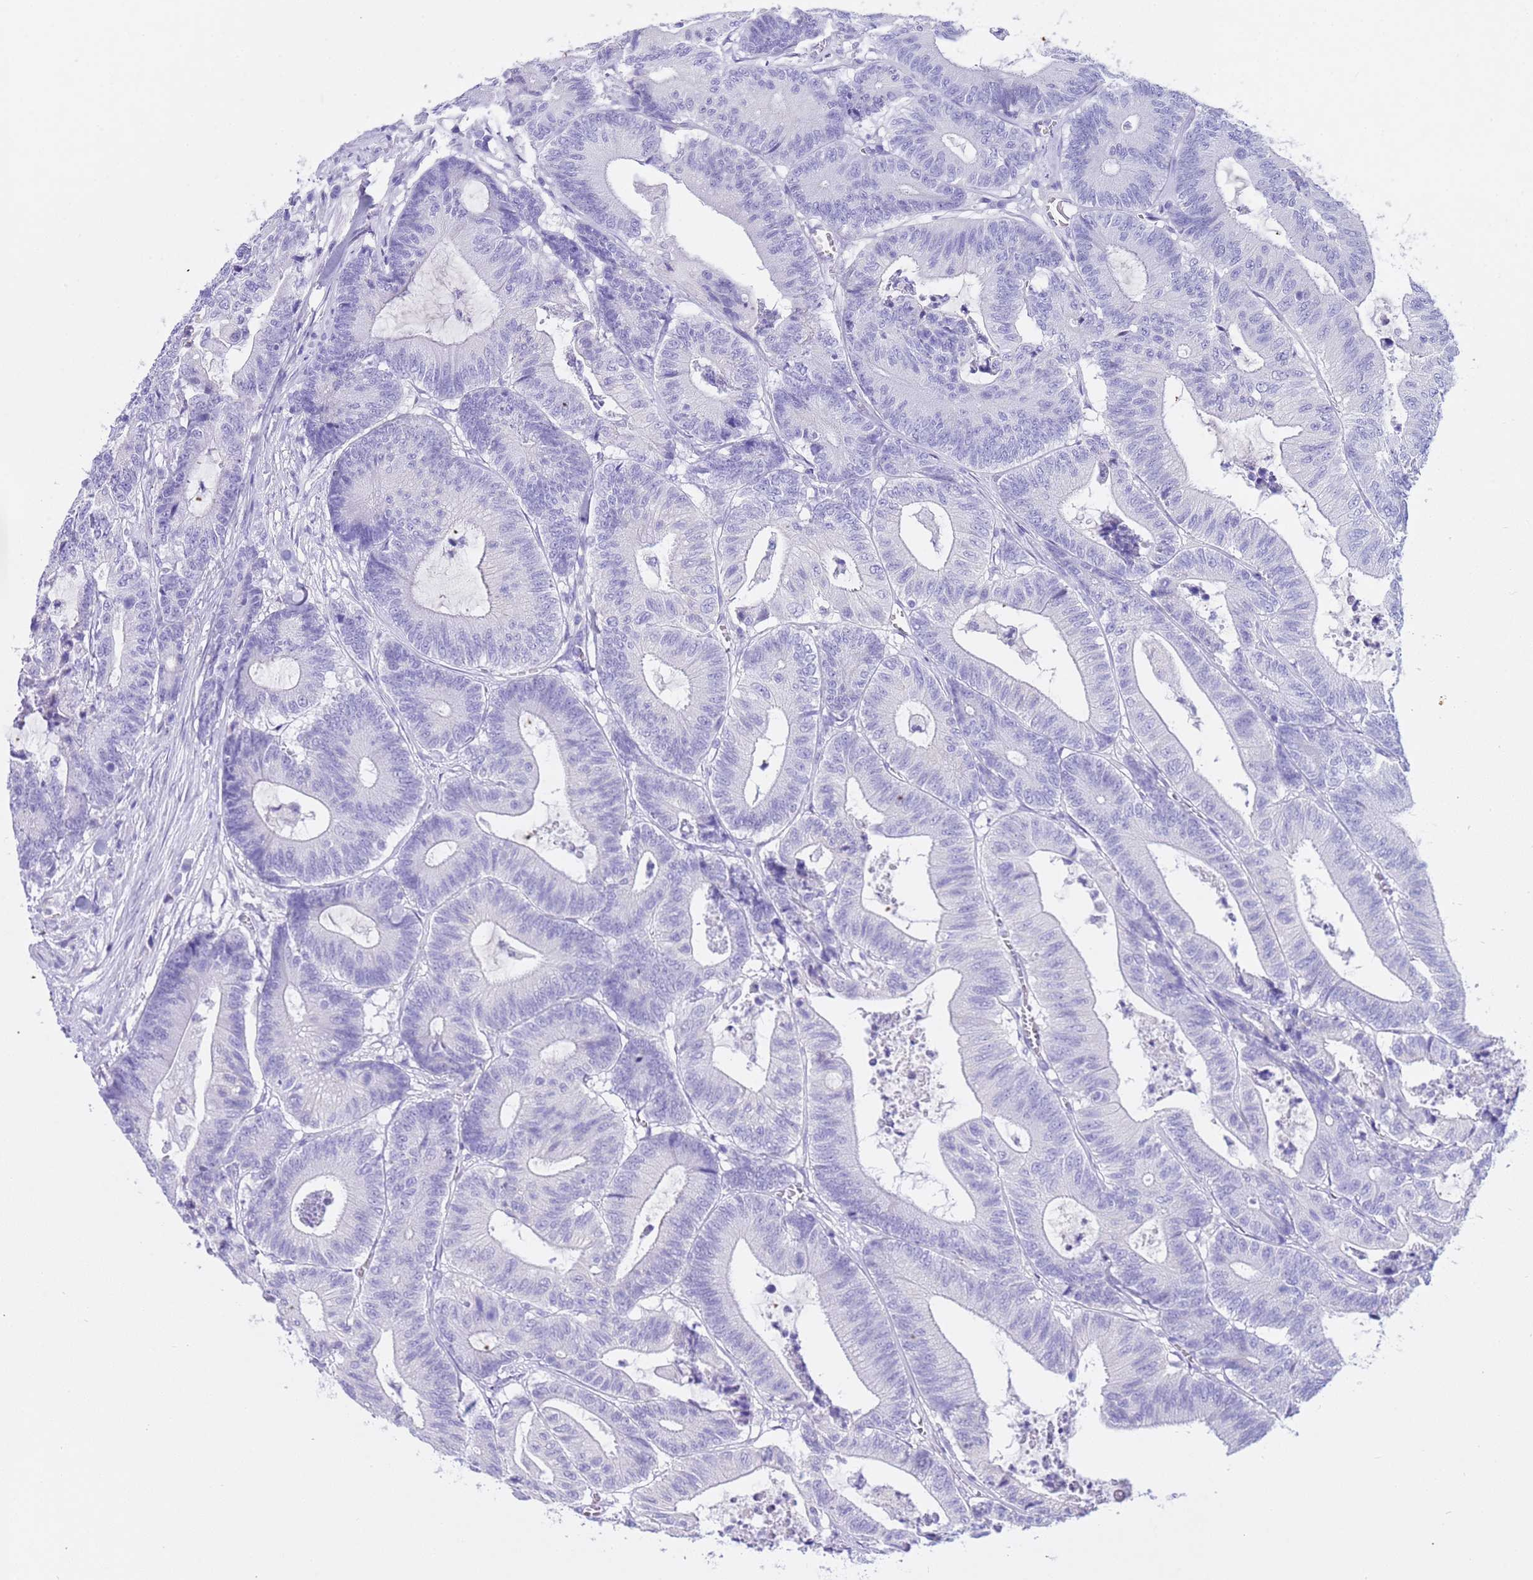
{"staining": {"intensity": "negative", "quantity": "none", "location": "none"}, "tissue": "colorectal cancer", "cell_type": "Tumor cells", "image_type": "cancer", "snomed": [{"axis": "morphology", "description": "Adenocarcinoma, NOS"}, {"axis": "topography", "description": "Colon"}], "caption": "There is no significant positivity in tumor cells of colorectal cancer (adenocarcinoma).", "gene": "CPB1", "patient": {"sex": "female", "age": 84}}